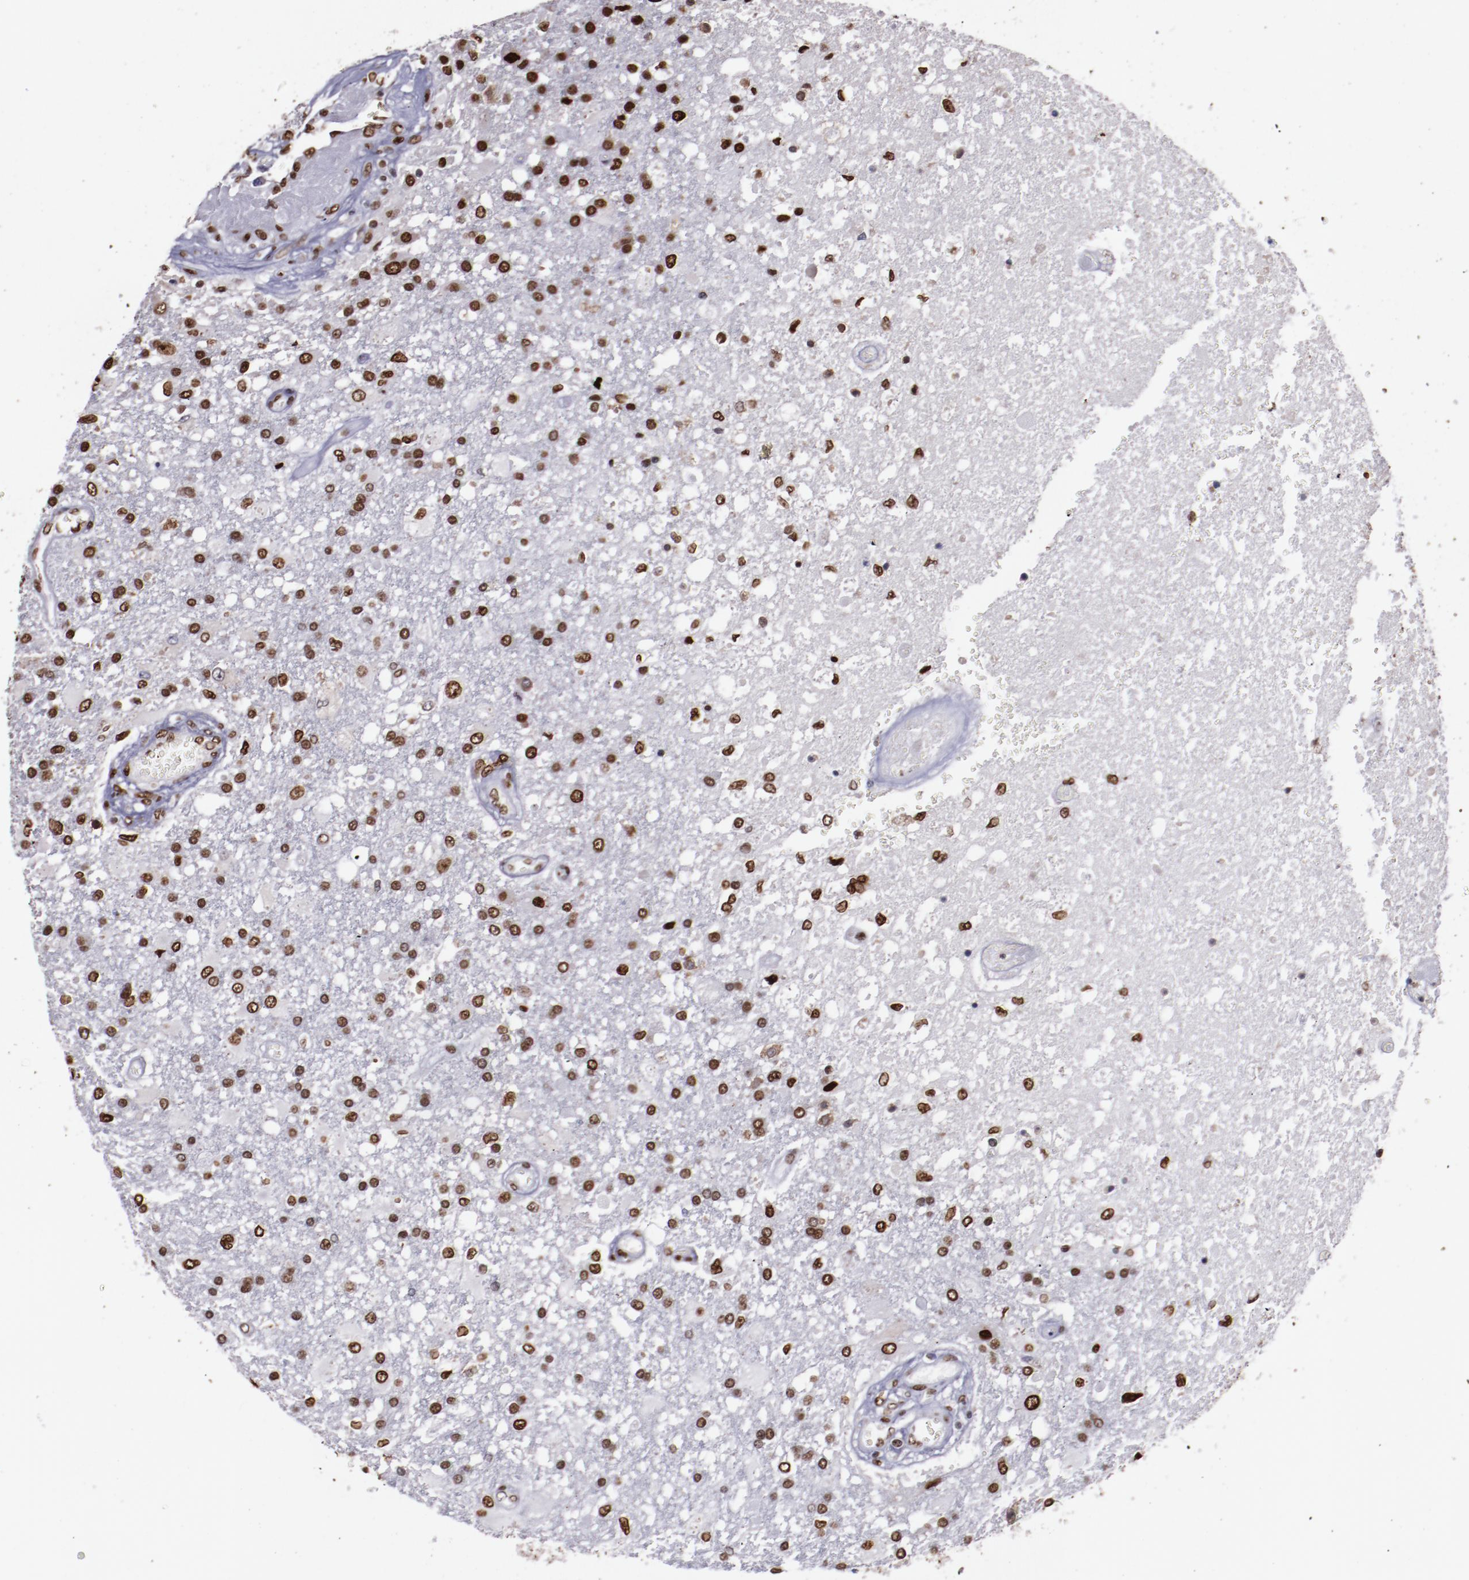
{"staining": {"intensity": "moderate", "quantity": ">75%", "location": "nuclear"}, "tissue": "glioma", "cell_type": "Tumor cells", "image_type": "cancer", "snomed": [{"axis": "morphology", "description": "Glioma, malignant, High grade"}, {"axis": "topography", "description": "Cerebral cortex"}], "caption": "Moderate nuclear positivity is present in approximately >75% of tumor cells in malignant glioma (high-grade).", "gene": "APEX1", "patient": {"sex": "male", "age": 79}}